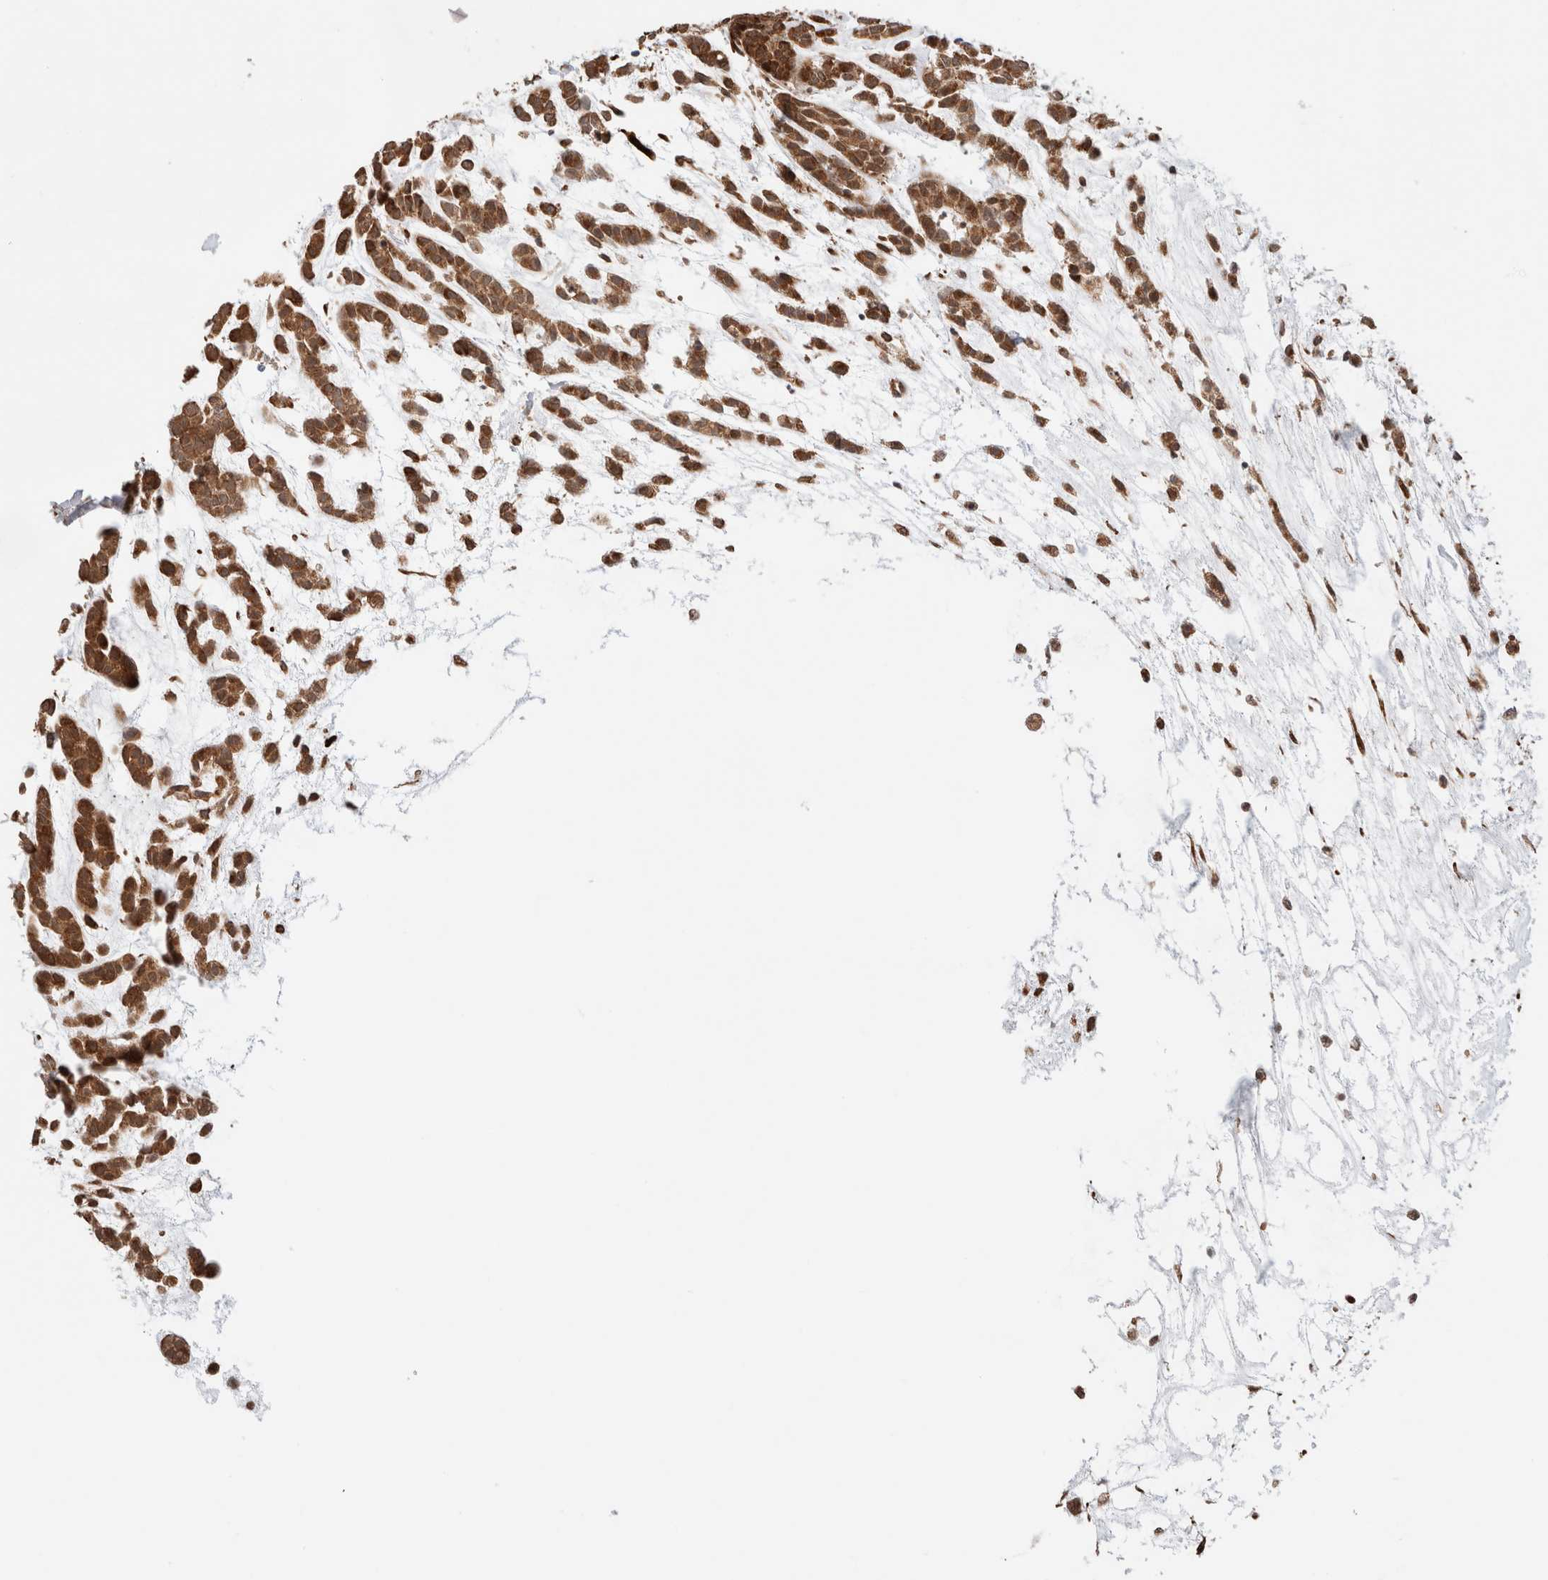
{"staining": {"intensity": "strong", "quantity": ">75%", "location": "cytoplasmic/membranous"}, "tissue": "head and neck cancer", "cell_type": "Tumor cells", "image_type": "cancer", "snomed": [{"axis": "morphology", "description": "Adenocarcinoma, NOS"}, {"axis": "morphology", "description": "Adenoma, NOS"}, {"axis": "topography", "description": "Head-Neck"}], "caption": "Tumor cells show high levels of strong cytoplasmic/membranous staining in about >75% of cells in head and neck cancer.", "gene": "ZNF649", "patient": {"sex": "female", "age": 55}}